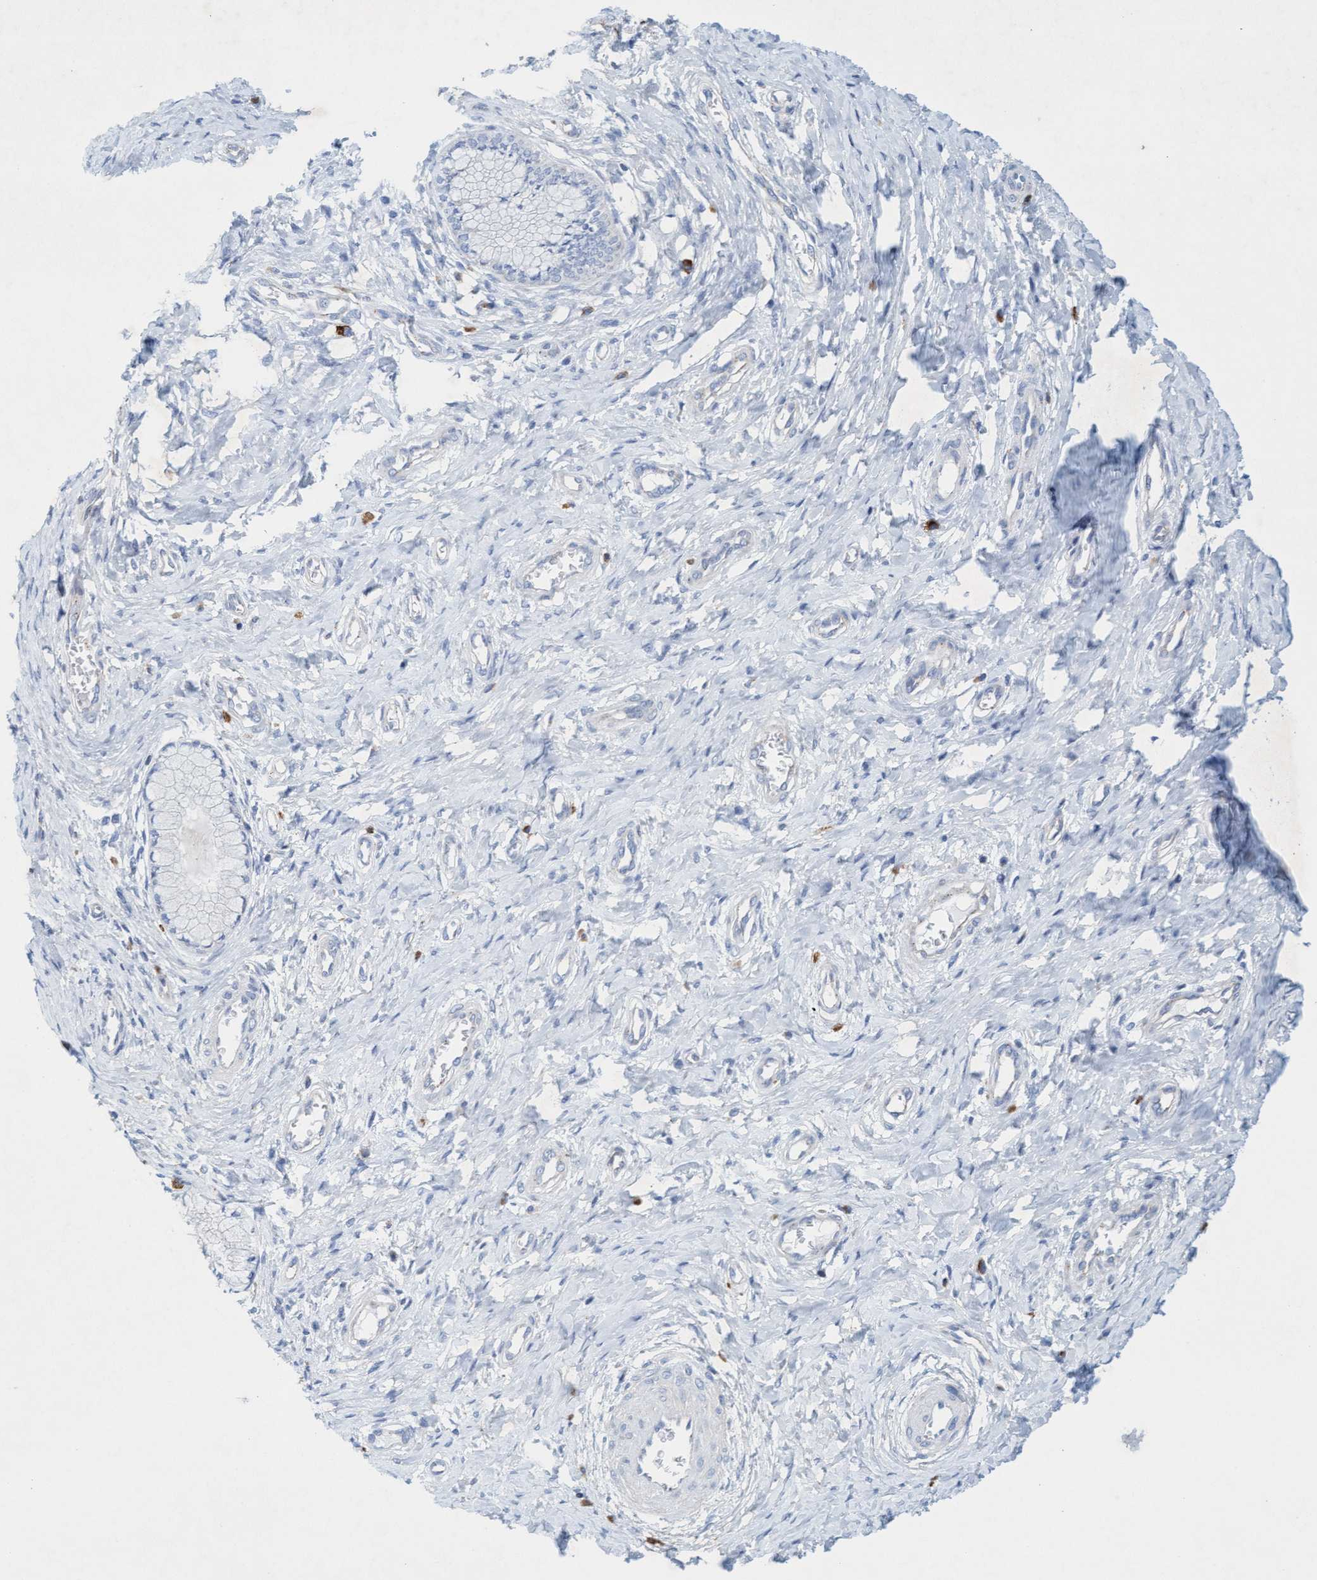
{"staining": {"intensity": "negative", "quantity": "none", "location": "none"}, "tissue": "cervix", "cell_type": "Glandular cells", "image_type": "normal", "snomed": [{"axis": "morphology", "description": "Normal tissue, NOS"}, {"axis": "topography", "description": "Cervix"}], "caption": "Immunohistochemical staining of benign cervix reveals no significant positivity in glandular cells.", "gene": "SGSH", "patient": {"sex": "female", "age": 55}}